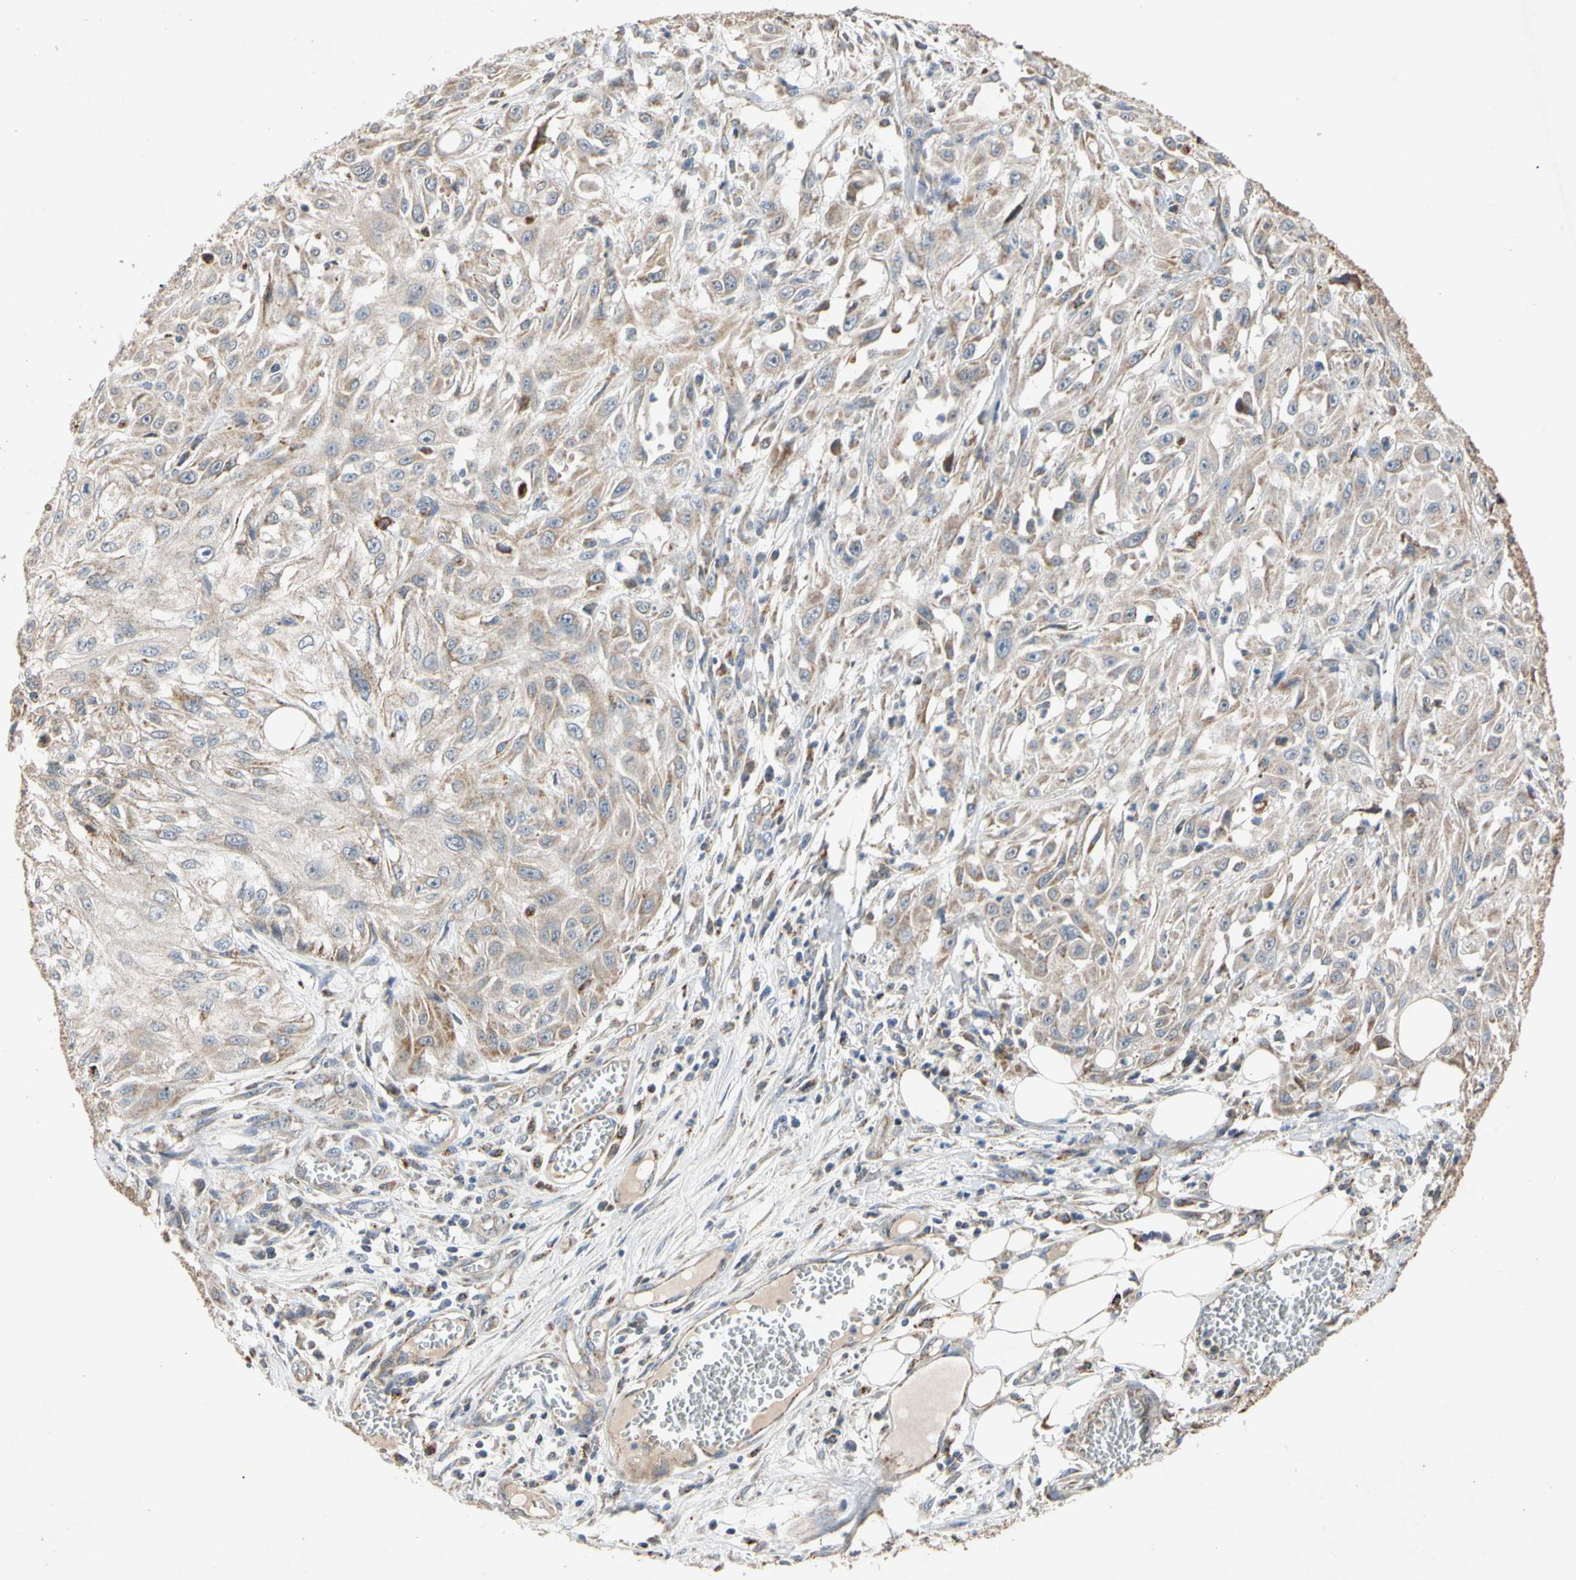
{"staining": {"intensity": "weak", "quantity": ">75%", "location": "cytoplasmic/membranous"}, "tissue": "skin cancer", "cell_type": "Tumor cells", "image_type": "cancer", "snomed": [{"axis": "morphology", "description": "Squamous cell carcinoma, NOS"}, {"axis": "topography", "description": "Skin"}], "caption": "DAB (3,3'-diaminobenzidine) immunohistochemical staining of skin cancer displays weak cytoplasmic/membranous protein expression in approximately >75% of tumor cells.", "gene": "GPD2", "patient": {"sex": "male", "age": 75}}